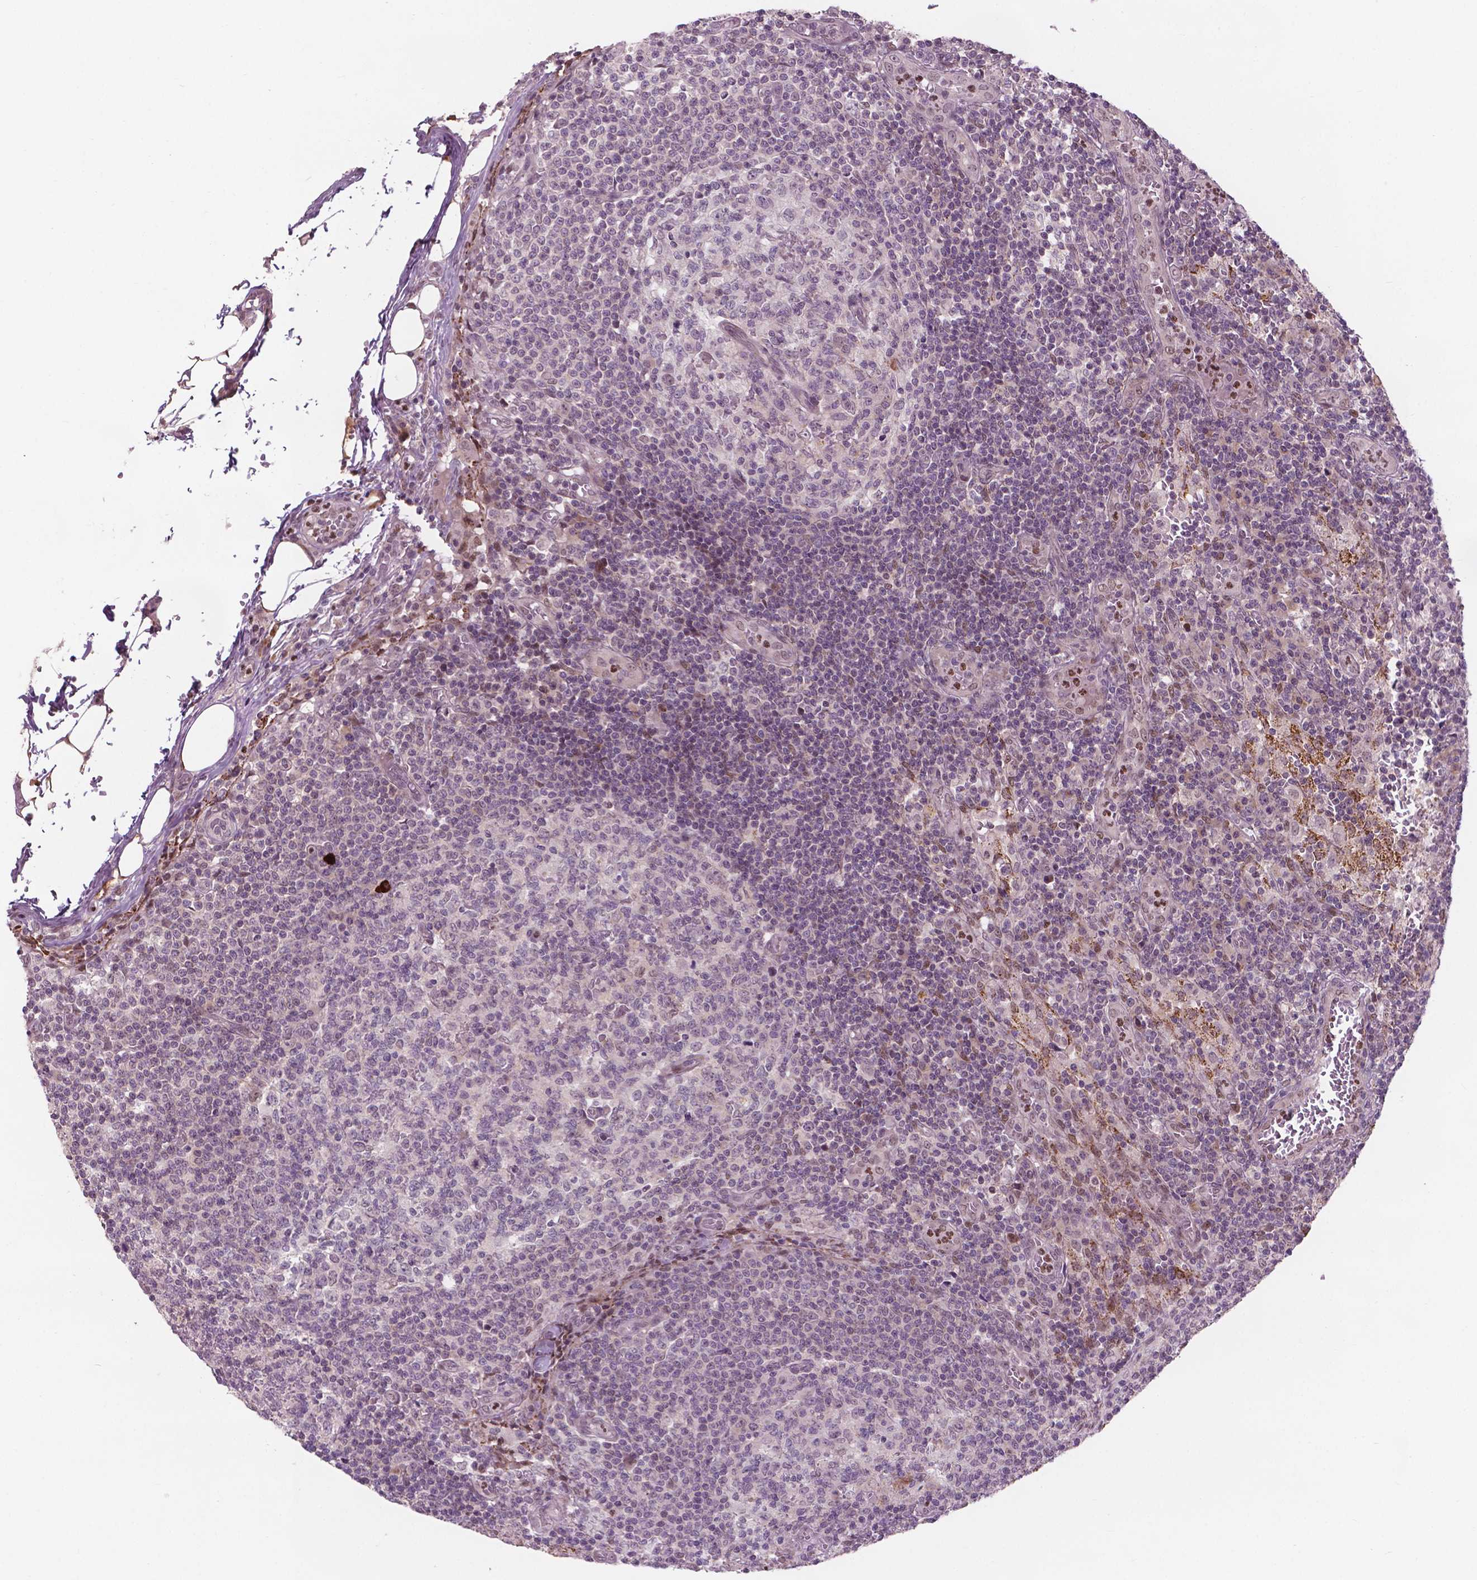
{"staining": {"intensity": "negative", "quantity": "none", "location": "none"}, "tissue": "lymph node", "cell_type": "Germinal center cells", "image_type": "normal", "snomed": [{"axis": "morphology", "description": "Normal tissue, NOS"}, {"axis": "topography", "description": "Lymph node"}], "caption": "IHC histopathology image of benign lymph node stained for a protein (brown), which exhibits no expression in germinal center cells.", "gene": "NFAT5", "patient": {"sex": "male", "age": 62}}